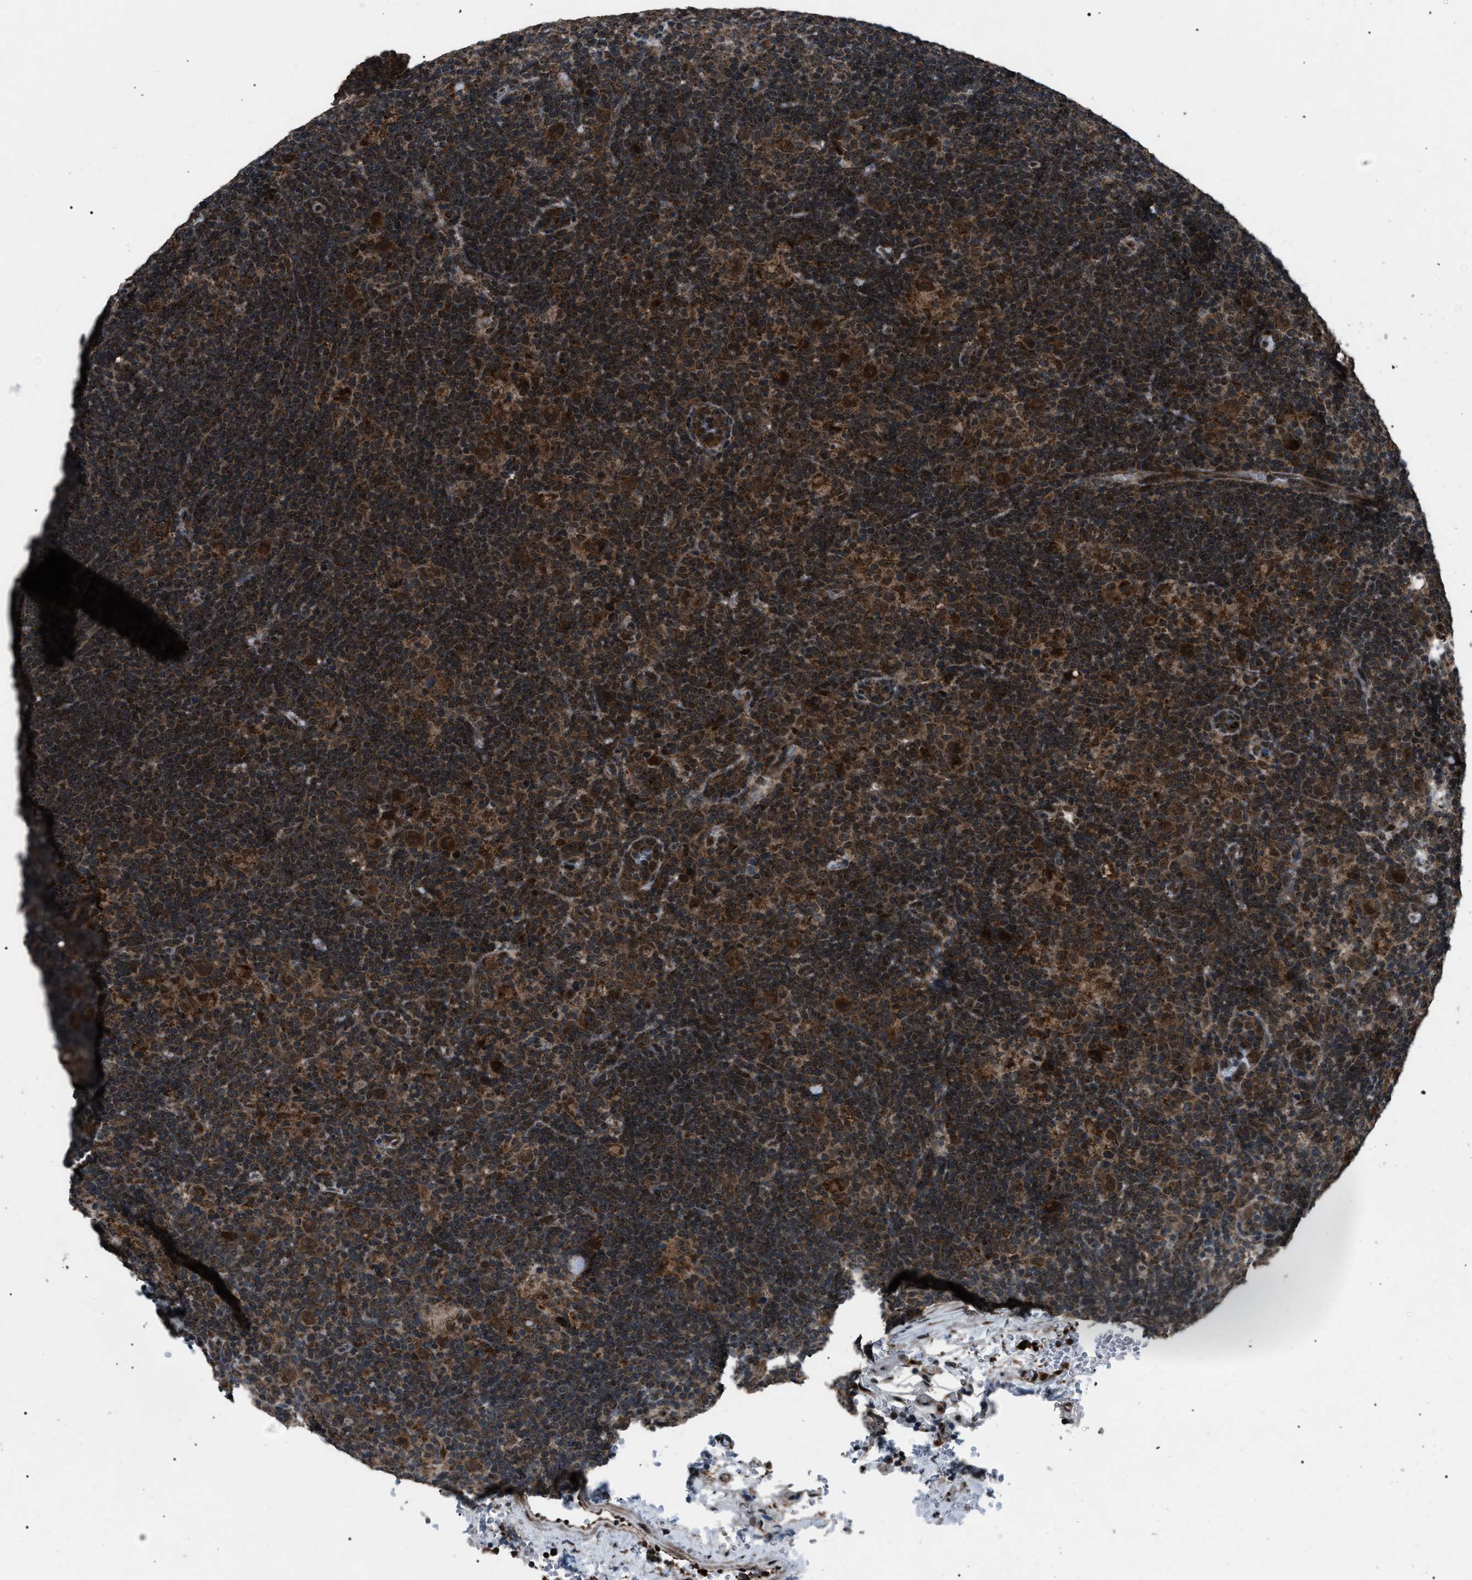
{"staining": {"intensity": "strong", "quantity": ">75%", "location": "cytoplasmic/membranous,nuclear"}, "tissue": "lymphoma", "cell_type": "Tumor cells", "image_type": "cancer", "snomed": [{"axis": "morphology", "description": "Hodgkin's disease, NOS"}, {"axis": "topography", "description": "Lymph node"}], "caption": "Protein analysis of lymphoma tissue reveals strong cytoplasmic/membranous and nuclear expression in about >75% of tumor cells. (DAB IHC with brightfield microscopy, high magnification).", "gene": "ZFAND2A", "patient": {"sex": "female", "age": 57}}